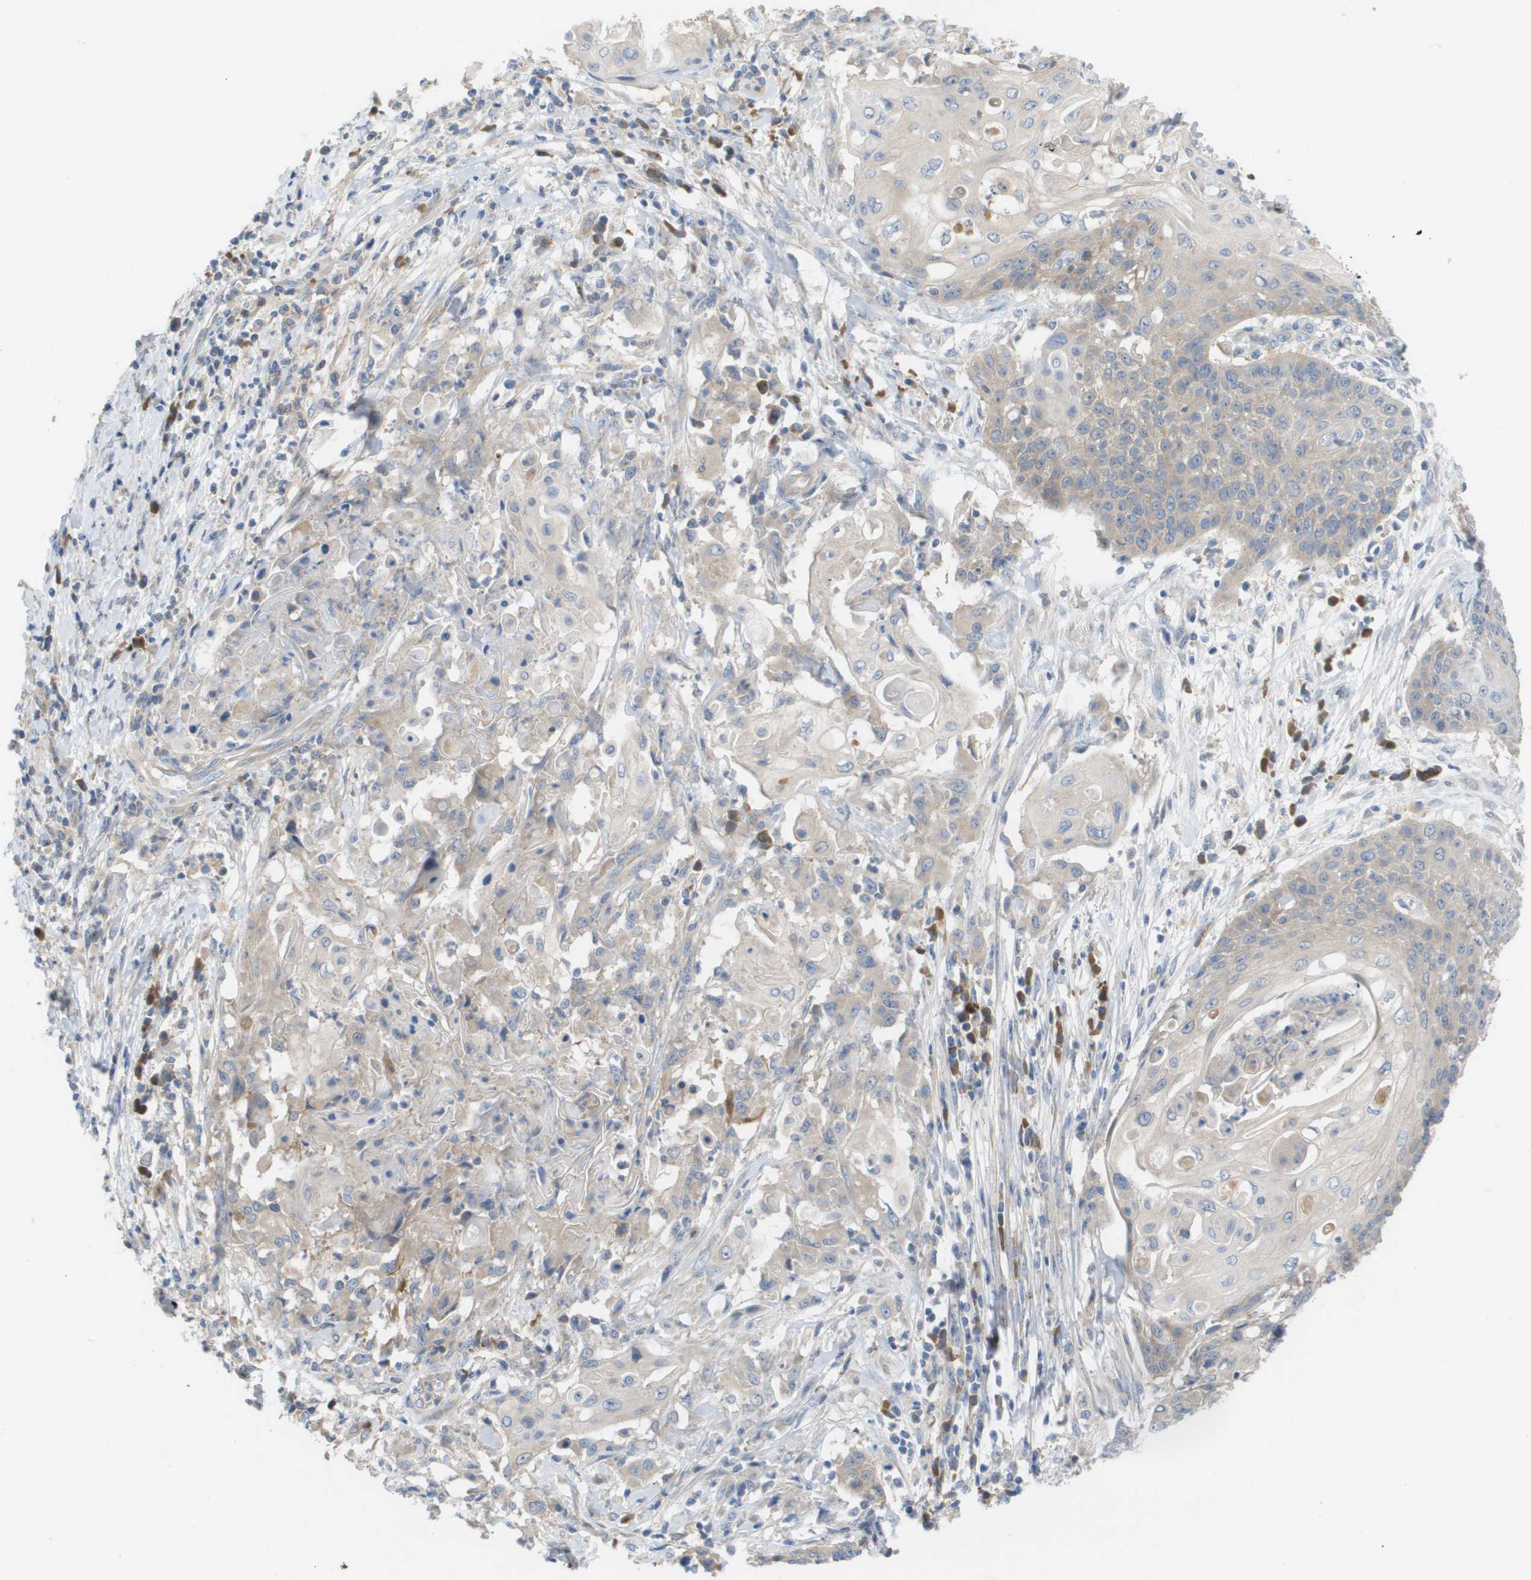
{"staining": {"intensity": "weak", "quantity": "<25%", "location": "cytoplasmic/membranous"}, "tissue": "cervical cancer", "cell_type": "Tumor cells", "image_type": "cancer", "snomed": [{"axis": "morphology", "description": "Squamous cell carcinoma, NOS"}, {"axis": "topography", "description": "Cervix"}], "caption": "Photomicrograph shows no significant protein staining in tumor cells of cervical cancer (squamous cell carcinoma).", "gene": "UBA5", "patient": {"sex": "female", "age": 39}}